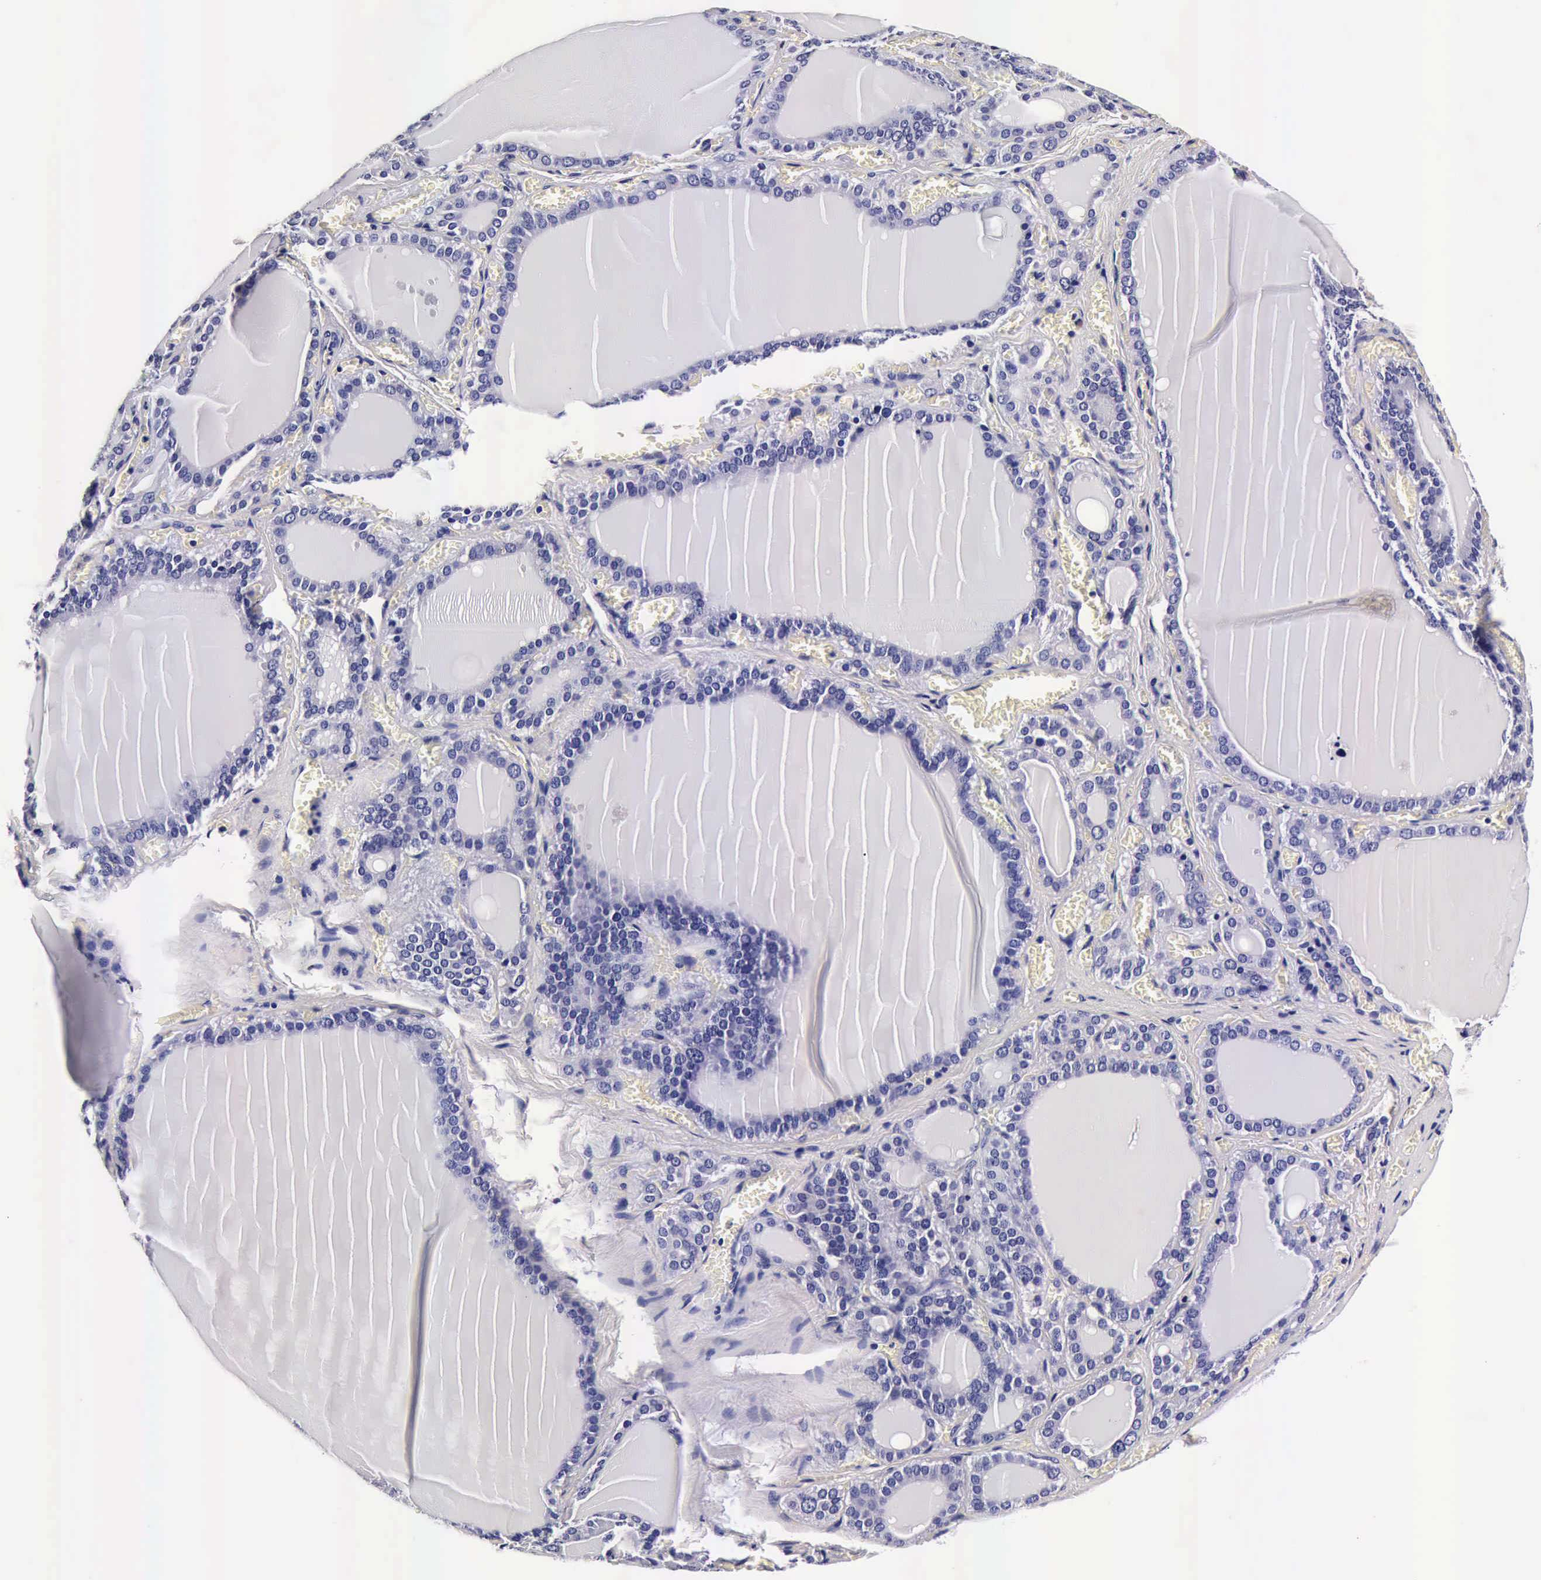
{"staining": {"intensity": "negative", "quantity": "none", "location": "none"}, "tissue": "thyroid gland", "cell_type": "Glandular cells", "image_type": "normal", "snomed": [{"axis": "morphology", "description": "Normal tissue, NOS"}, {"axis": "topography", "description": "Thyroid gland"}], "caption": "Glandular cells are negative for protein expression in unremarkable human thyroid gland. (DAB (3,3'-diaminobenzidine) immunohistochemistry visualized using brightfield microscopy, high magnification).", "gene": "IAPP", "patient": {"sex": "female", "age": 55}}